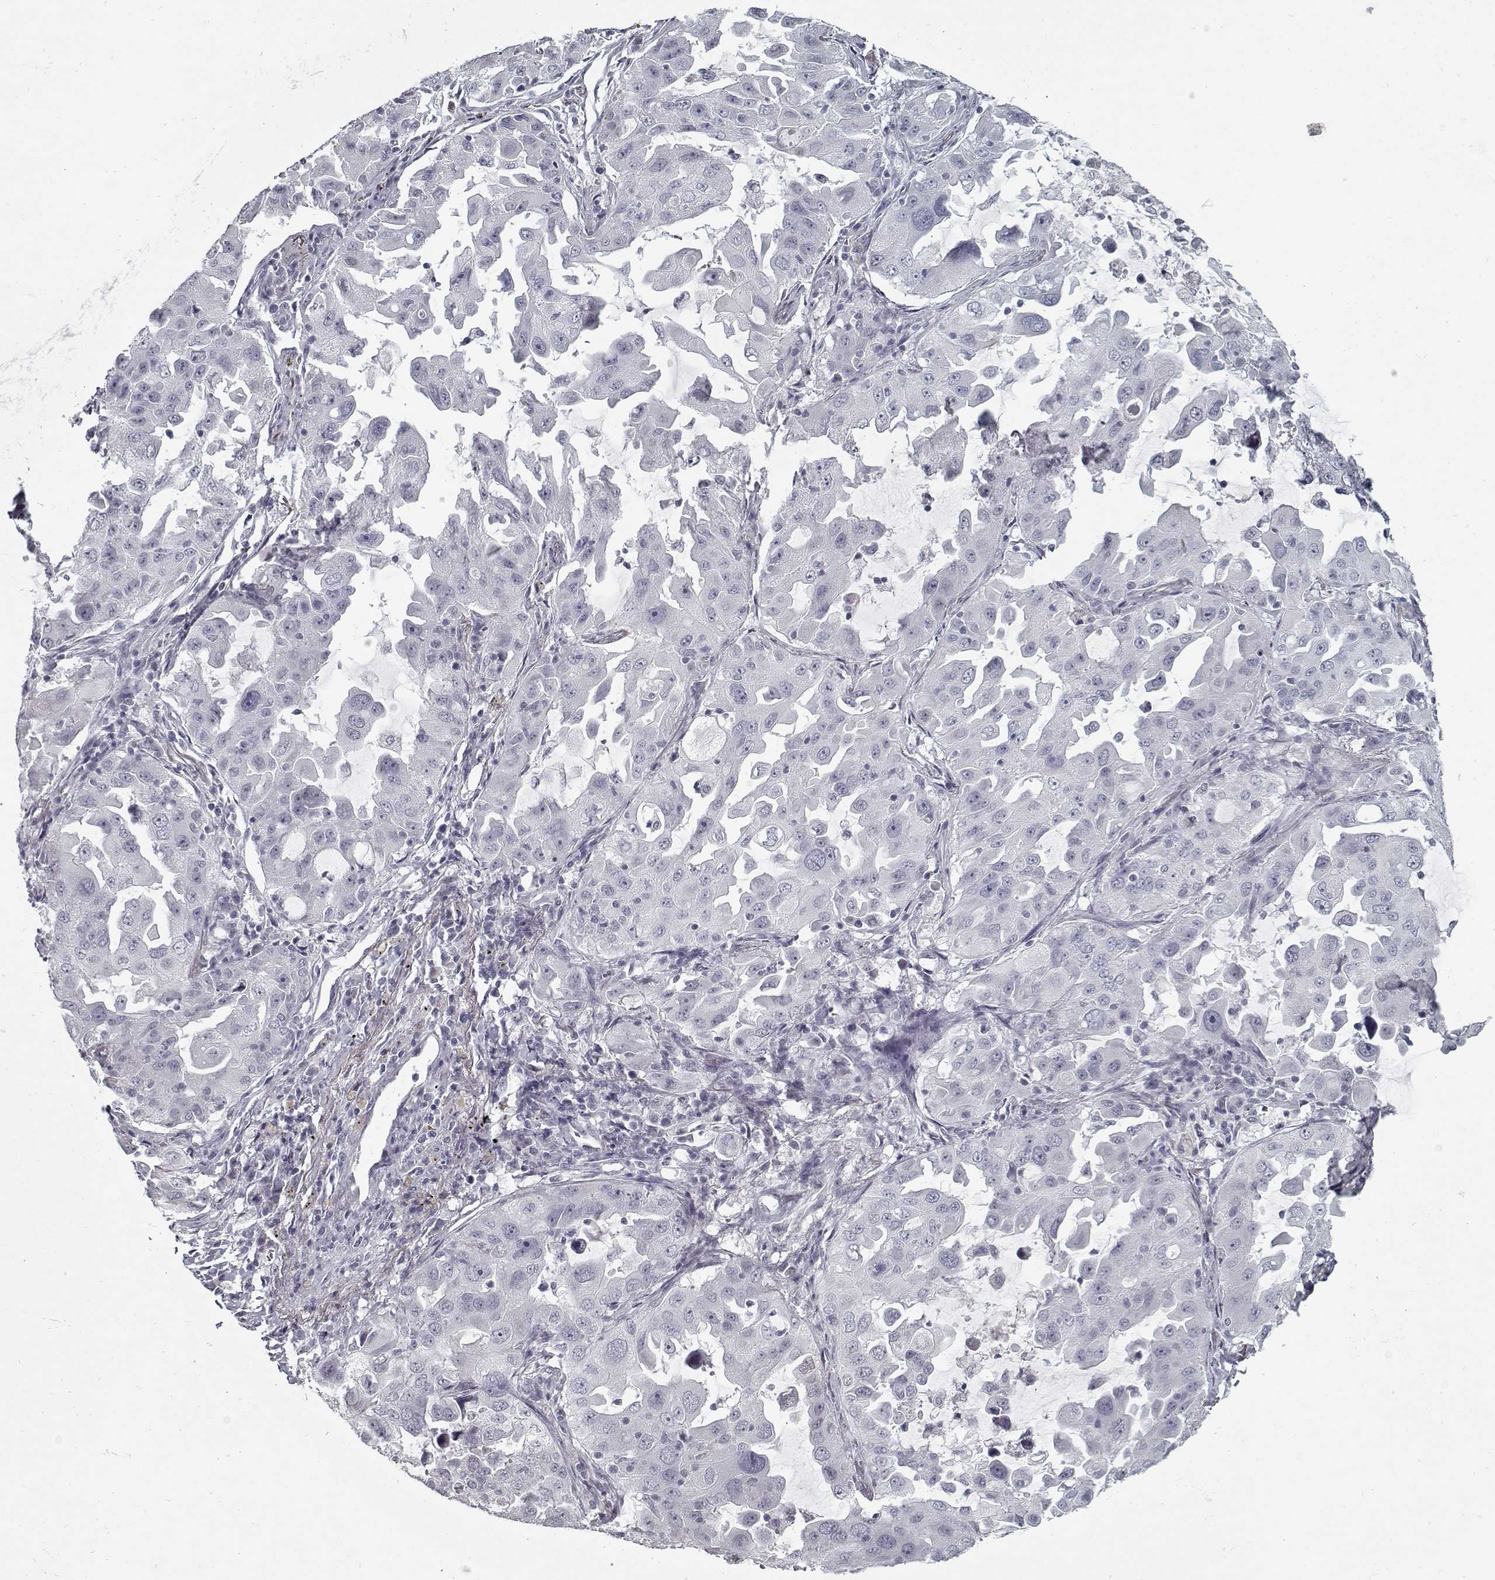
{"staining": {"intensity": "negative", "quantity": "none", "location": "none"}, "tissue": "lung cancer", "cell_type": "Tumor cells", "image_type": "cancer", "snomed": [{"axis": "morphology", "description": "Adenocarcinoma, NOS"}, {"axis": "topography", "description": "Lung"}], "caption": "Tumor cells are negative for brown protein staining in lung cancer (adenocarcinoma).", "gene": "GAD2", "patient": {"sex": "female", "age": 61}}